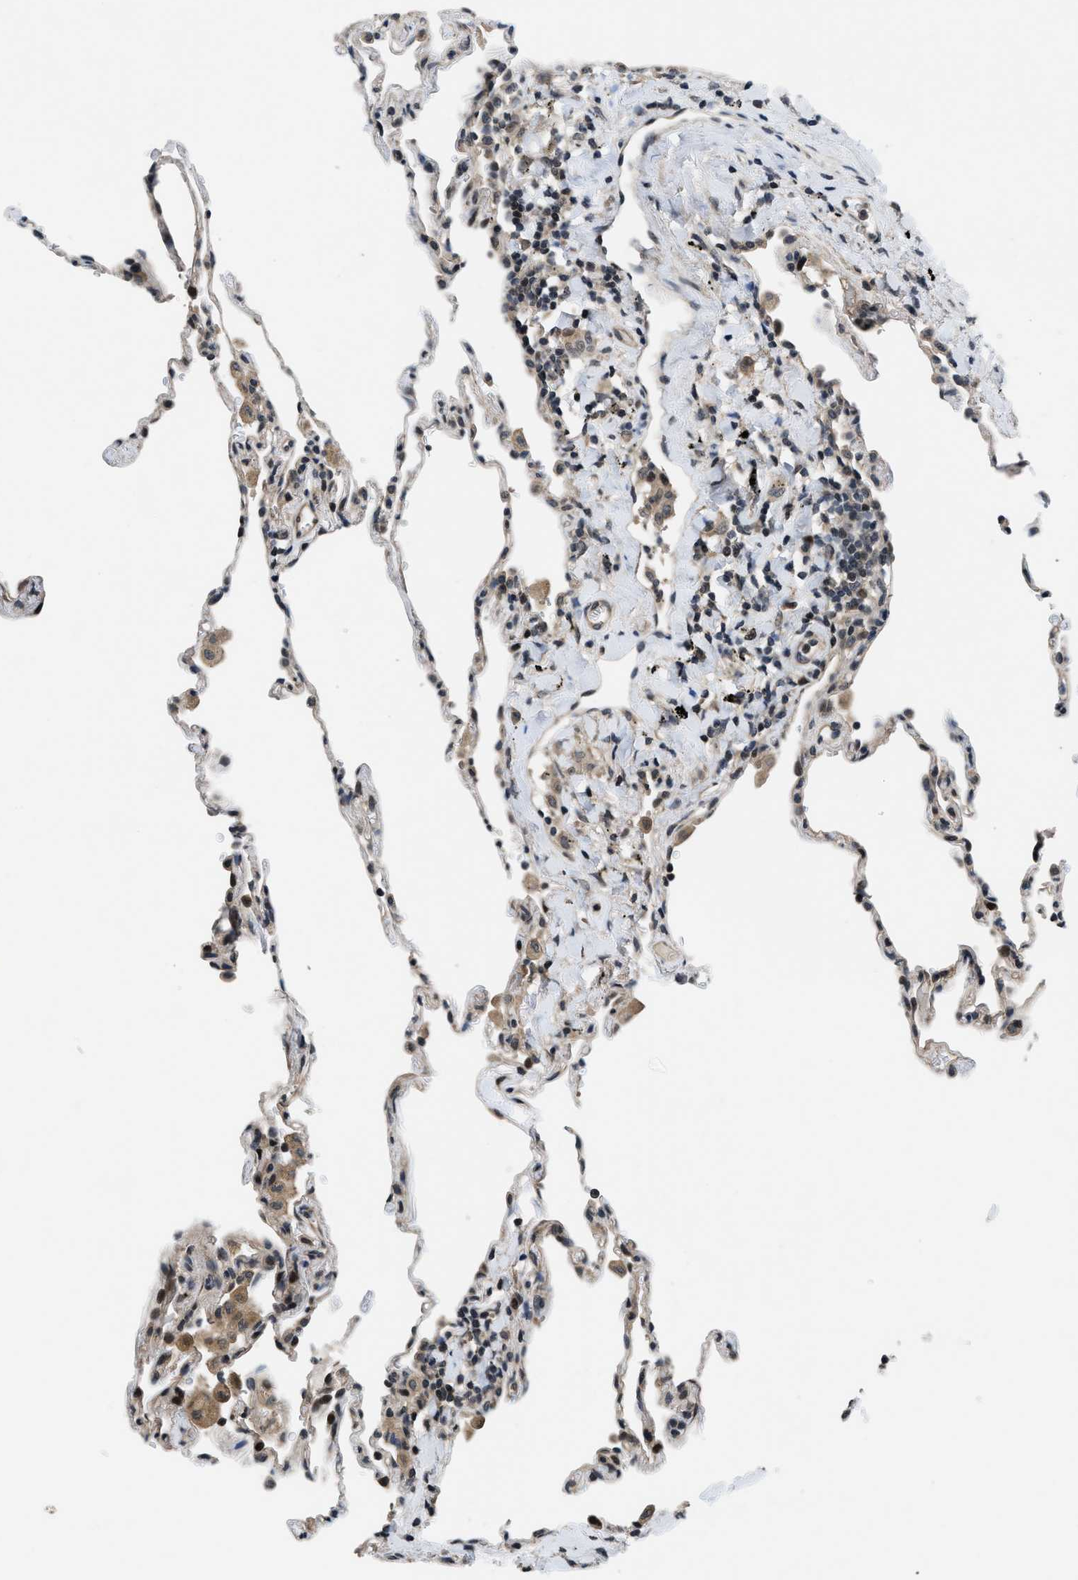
{"staining": {"intensity": "strong", "quantity": "<25%", "location": "nuclear"}, "tissue": "lung", "cell_type": "Alveolar cells", "image_type": "normal", "snomed": [{"axis": "morphology", "description": "Normal tissue, NOS"}, {"axis": "topography", "description": "Lung"}], "caption": "IHC (DAB) staining of unremarkable lung reveals strong nuclear protein staining in approximately <25% of alveolar cells. The staining was performed using DAB to visualize the protein expression in brown, while the nuclei were stained in blue with hematoxylin (Magnification: 20x).", "gene": "SETD5", "patient": {"sex": "male", "age": 59}}